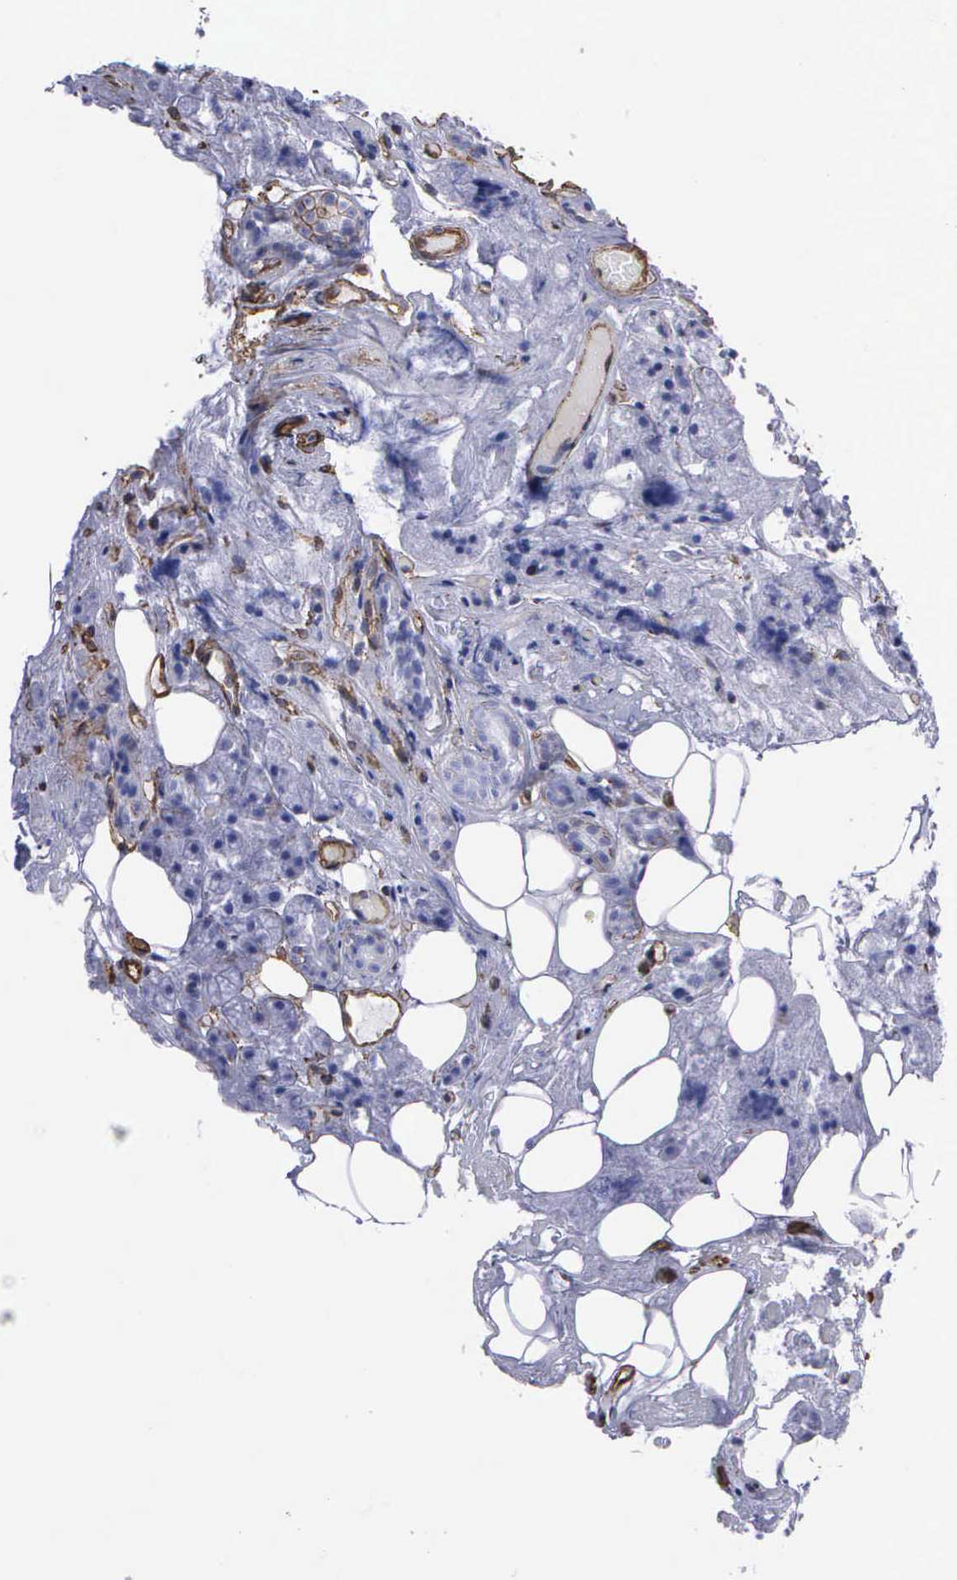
{"staining": {"intensity": "negative", "quantity": "none", "location": "none"}, "tissue": "salivary gland", "cell_type": "Glandular cells", "image_type": "normal", "snomed": [{"axis": "morphology", "description": "Normal tissue, NOS"}, {"axis": "topography", "description": "Salivary gland"}], "caption": "This histopathology image is of normal salivary gland stained with immunohistochemistry (IHC) to label a protein in brown with the nuclei are counter-stained blue. There is no positivity in glandular cells.", "gene": "MAGEB10", "patient": {"sex": "female", "age": 55}}